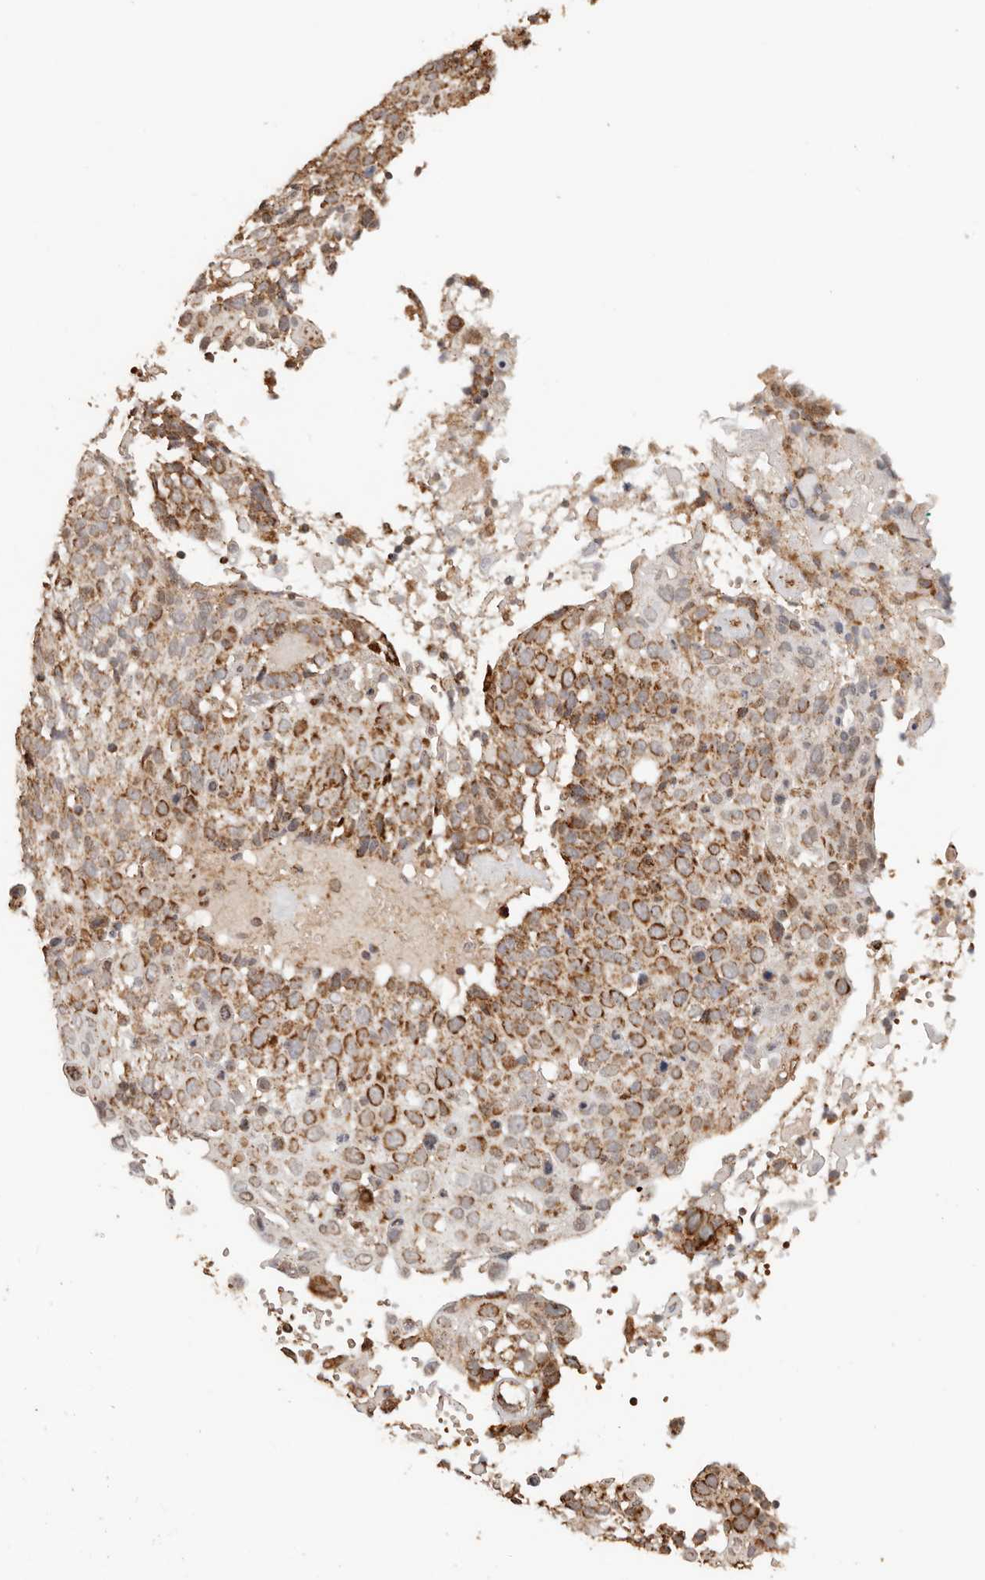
{"staining": {"intensity": "strong", "quantity": ">75%", "location": "cytoplasmic/membranous"}, "tissue": "cervical cancer", "cell_type": "Tumor cells", "image_type": "cancer", "snomed": [{"axis": "morphology", "description": "Squamous cell carcinoma, NOS"}, {"axis": "topography", "description": "Cervix"}], "caption": "Cervical squamous cell carcinoma tissue displays strong cytoplasmic/membranous positivity in approximately >75% of tumor cells", "gene": "NDUFB11", "patient": {"sex": "female", "age": 74}}